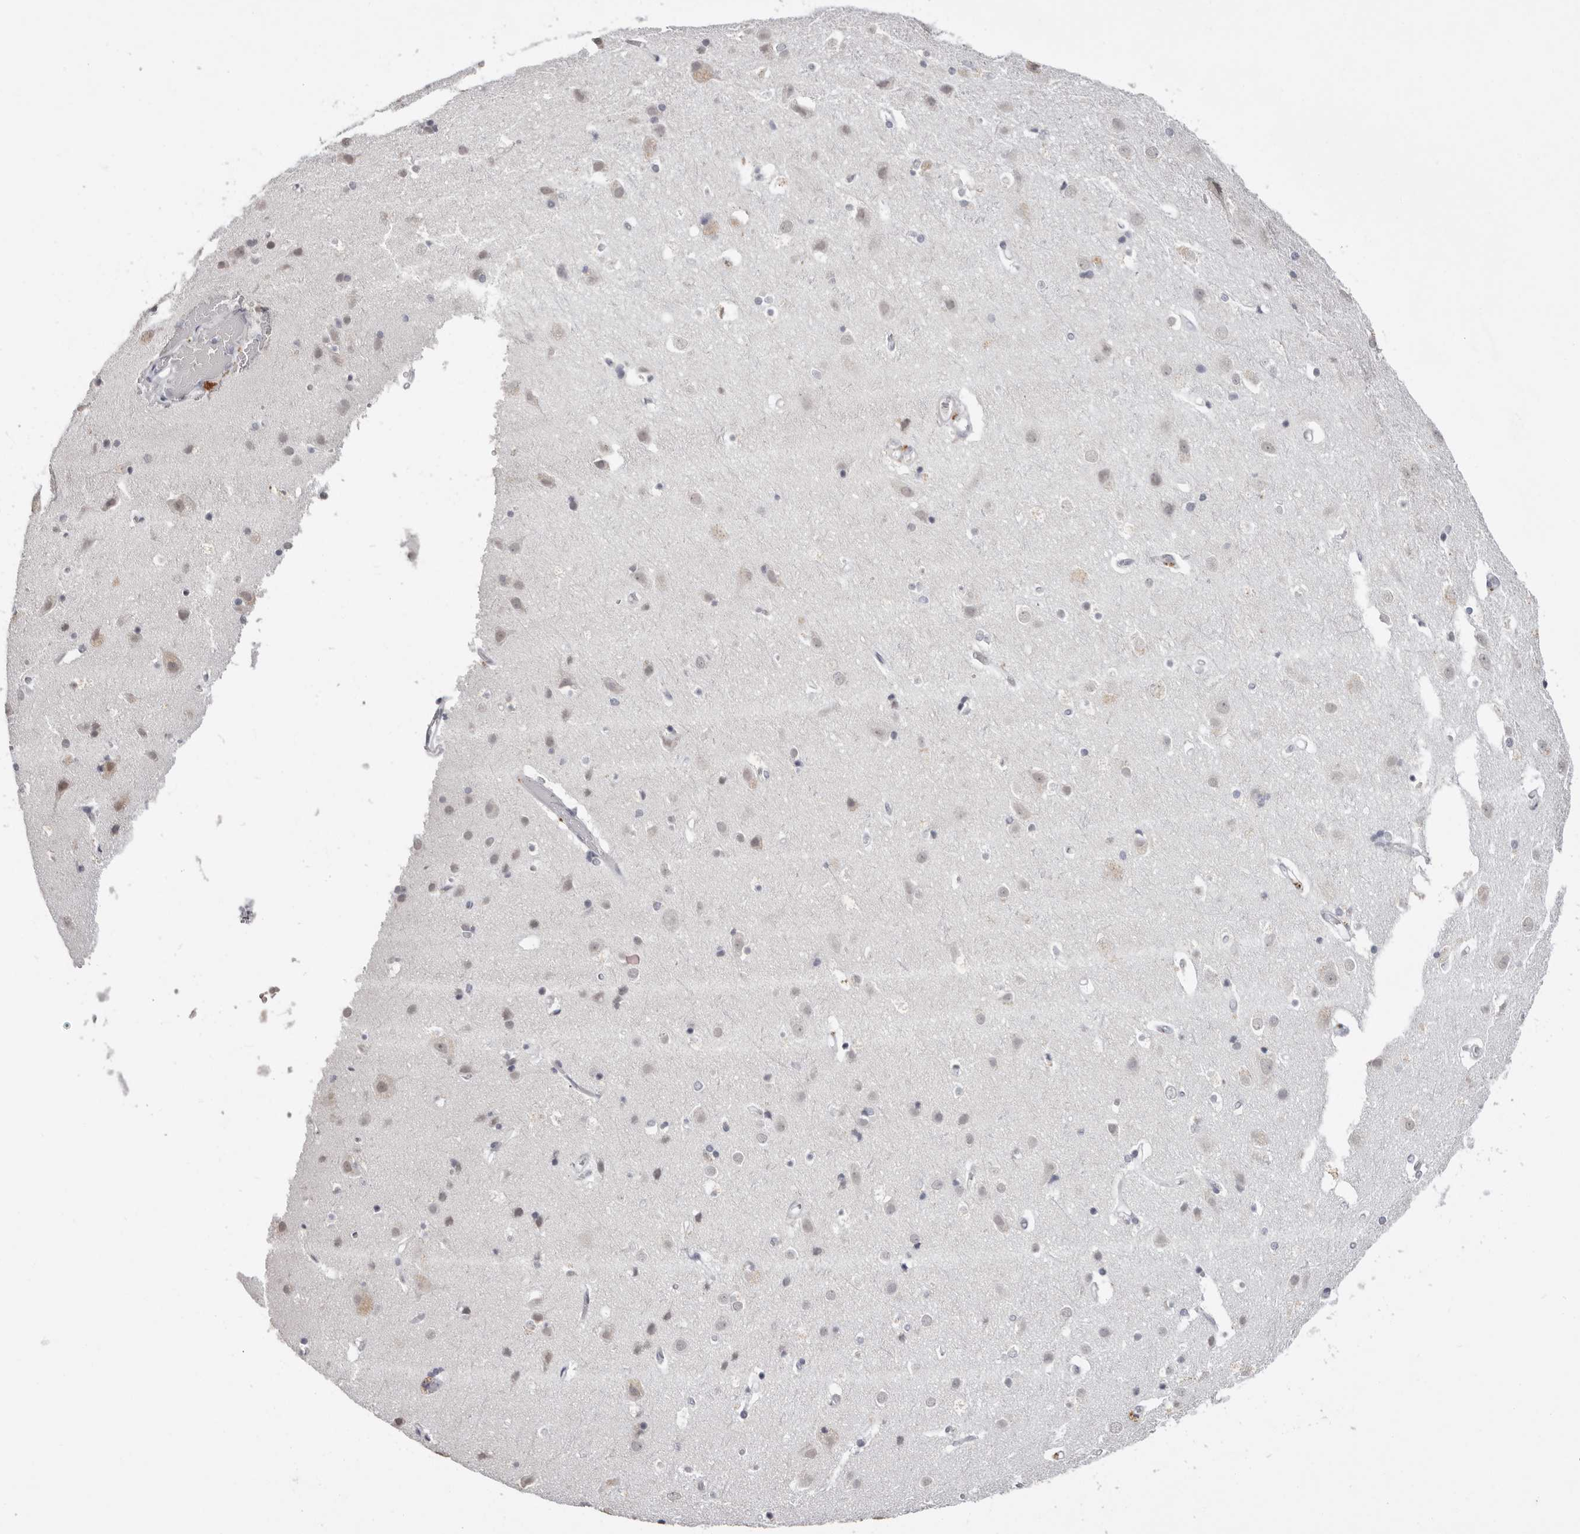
{"staining": {"intensity": "negative", "quantity": "none", "location": "none"}, "tissue": "cerebral cortex", "cell_type": "Endothelial cells", "image_type": "normal", "snomed": [{"axis": "morphology", "description": "Normal tissue, NOS"}, {"axis": "topography", "description": "Cerebral cortex"}], "caption": "Photomicrograph shows no protein expression in endothelial cells of normal cerebral cortex. The staining is performed using DAB brown chromogen with nuclei counter-stained in using hematoxylin.", "gene": "PCDHB6", "patient": {"sex": "male", "age": 54}}